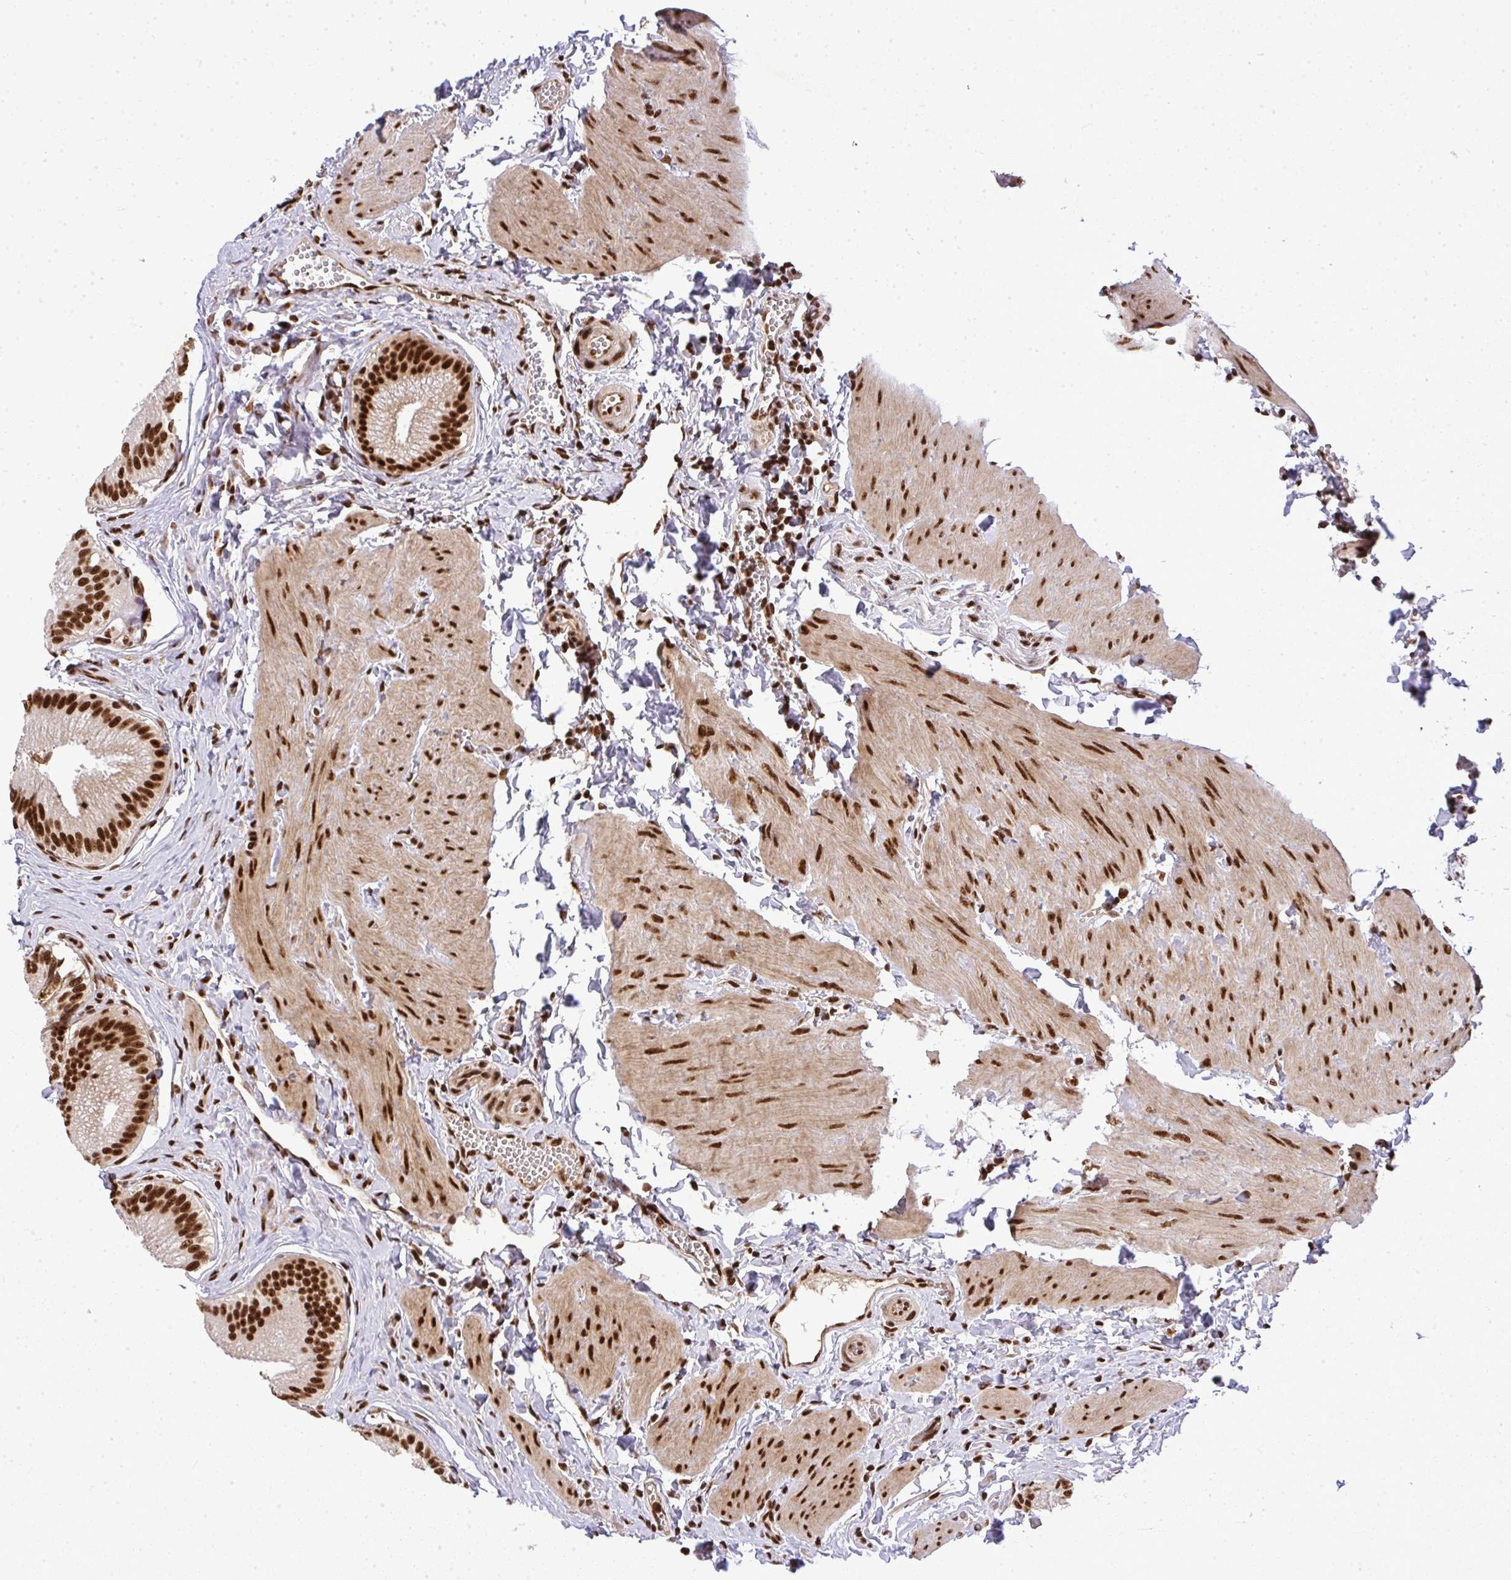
{"staining": {"intensity": "strong", "quantity": ">75%", "location": "nuclear"}, "tissue": "gallbladder", "cell_type": "Glandular cells", "image_type": "normal", "snomed": [{"axis": "morphology", "description": "Normal tissue, NOS"}, {"axis": "topography", "description": "Gallbladder"}], "caption": "Immunohistochemistry (DAB) staining of unremarkable human gallbladder reveals strong nuclear protein staining in approximately >75% of glandular cells.", "gene": "U2AF1L4", "patient": {"sex": "male", "age": 17}}